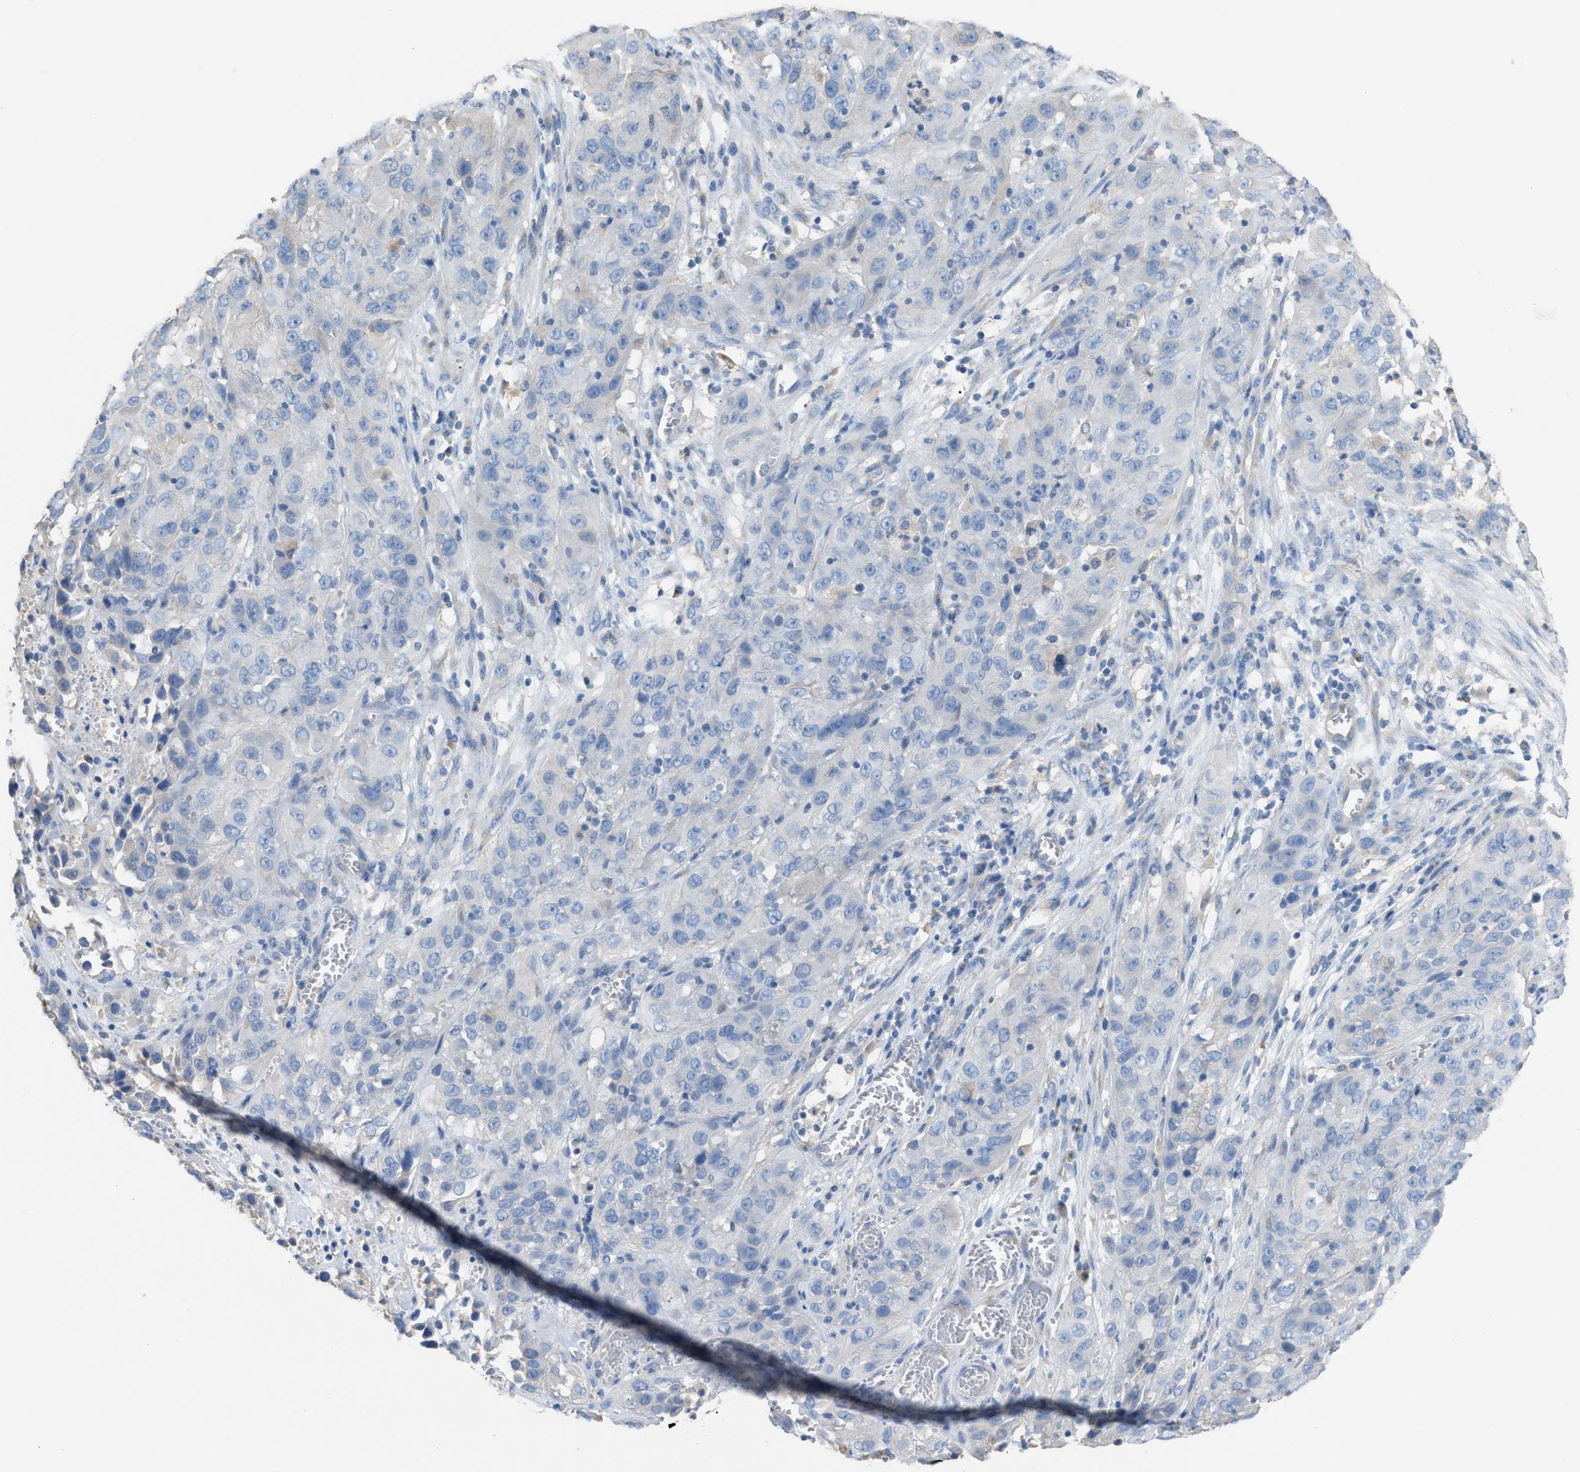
{"staining": {"intensity": "negative", "quantity": "none", "location": "none"}, "tissue": "cervical cancer", "cell_type": "Tumor cells", "image_type": "cancer", "snomed": [{"axis": "morphology", "description": "Squamous cell carcinoma, NOS"}, {"axis": "topography", "description": "Cervix"}], "caption": "IHC of human cervical cancer (squamous cell carcinoma) demonstrates no positivity in tumor cells. Nuclei are stained in blue.", "gene": "NQO2", "patient": {"sex": "female", "age": 32}}